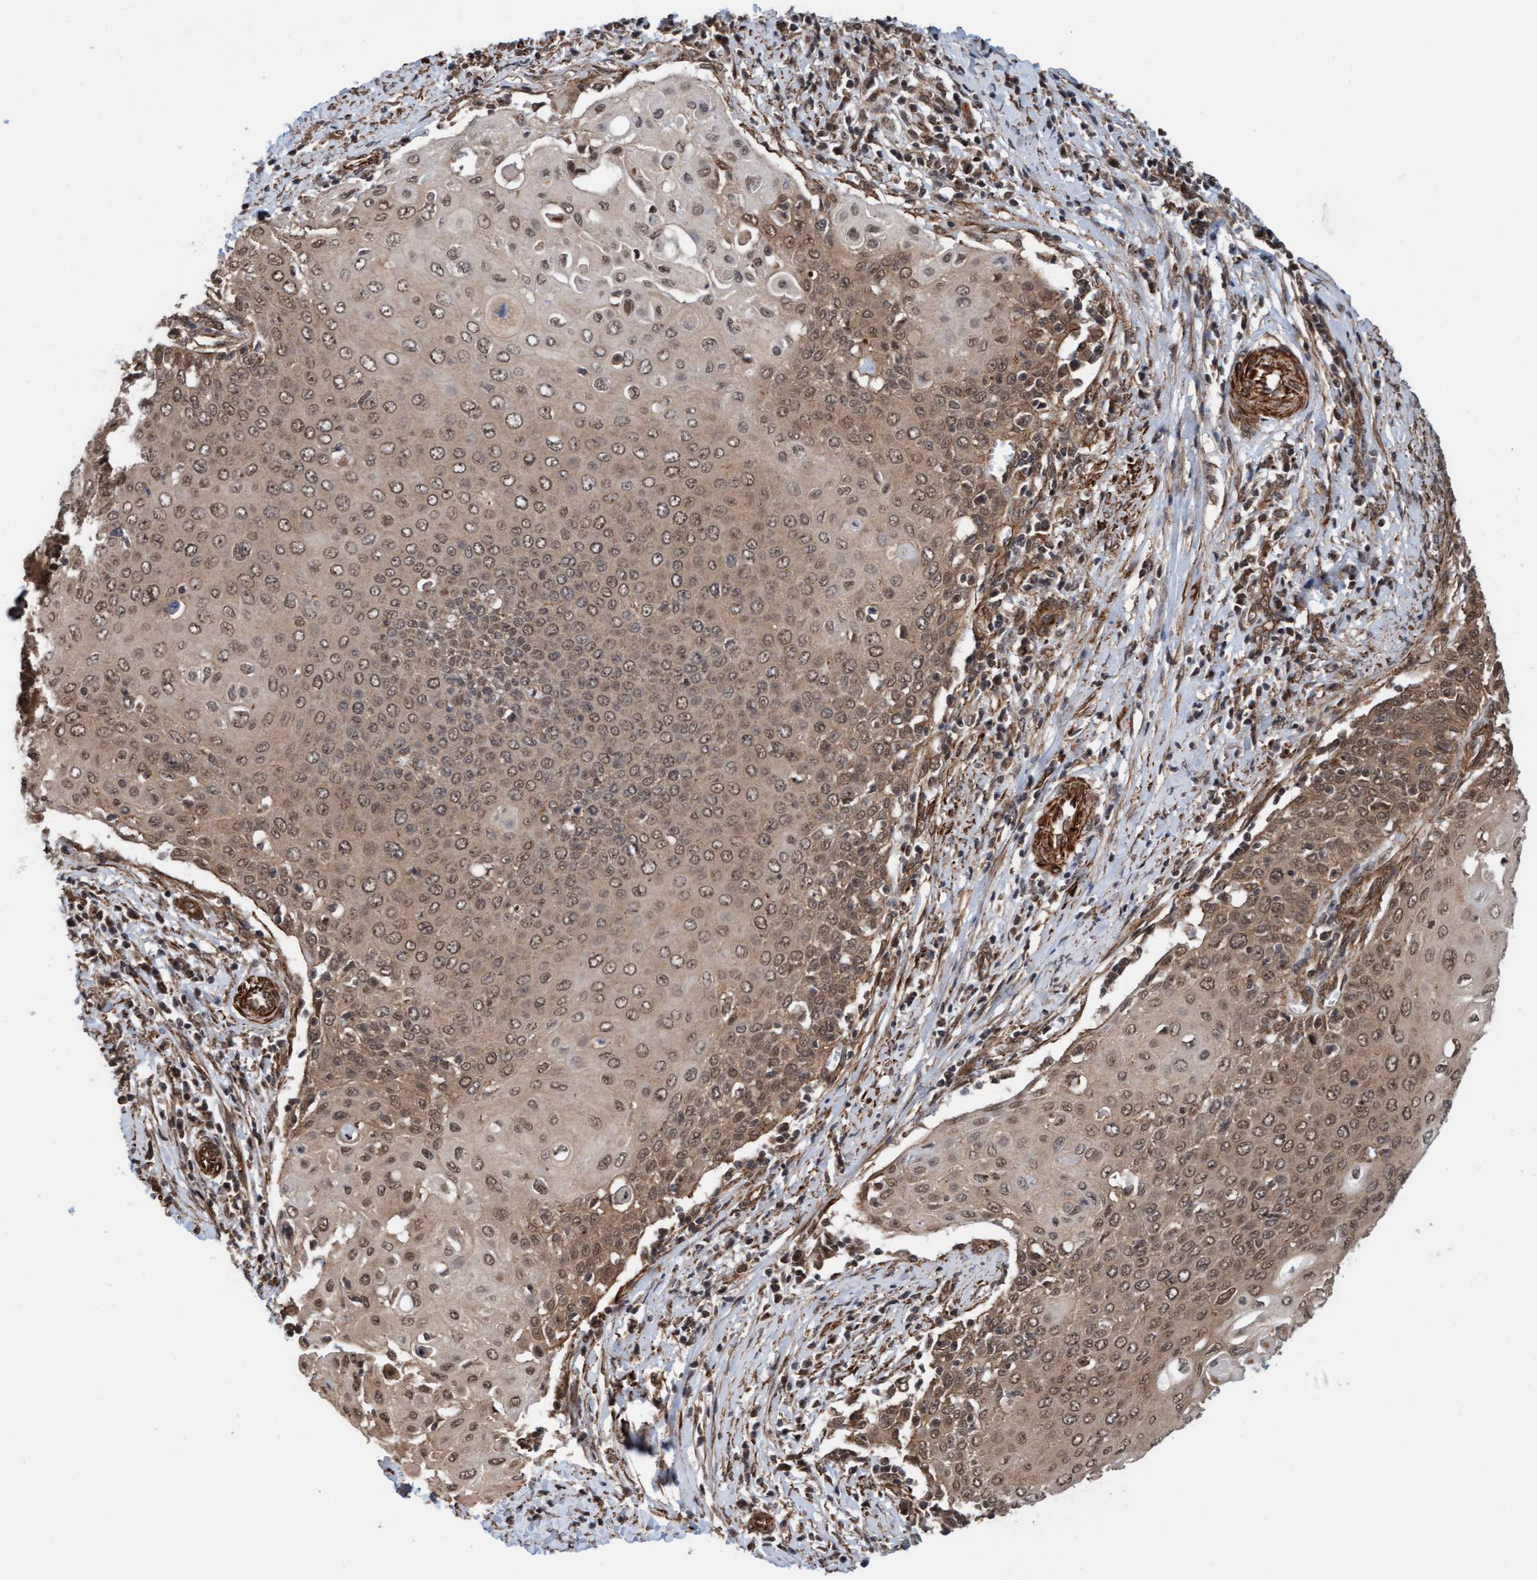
{"staining": {"intensity": "moderate", "quantity": ">75%", "location": "cytoplasmic/membranous,nuclear"}, "tissue": "cervical cancer", "cell_type": "Tumor cells", "image_type": "cancer", "snomed": [{"axis": "morphology", "description": "Squamous cell carcinoma, NOS"}, {"axis": "topography", "description": "Cervix"}], "caption": "Cervical squamous cell carcinoma stained with a brown dye reveals moderate cytoplasmic/membranous and nuclear positive expression in approximately >75% of tumor cells.", "gene": "STXBP4", "patient": {"sex": "female", "age": 39}}